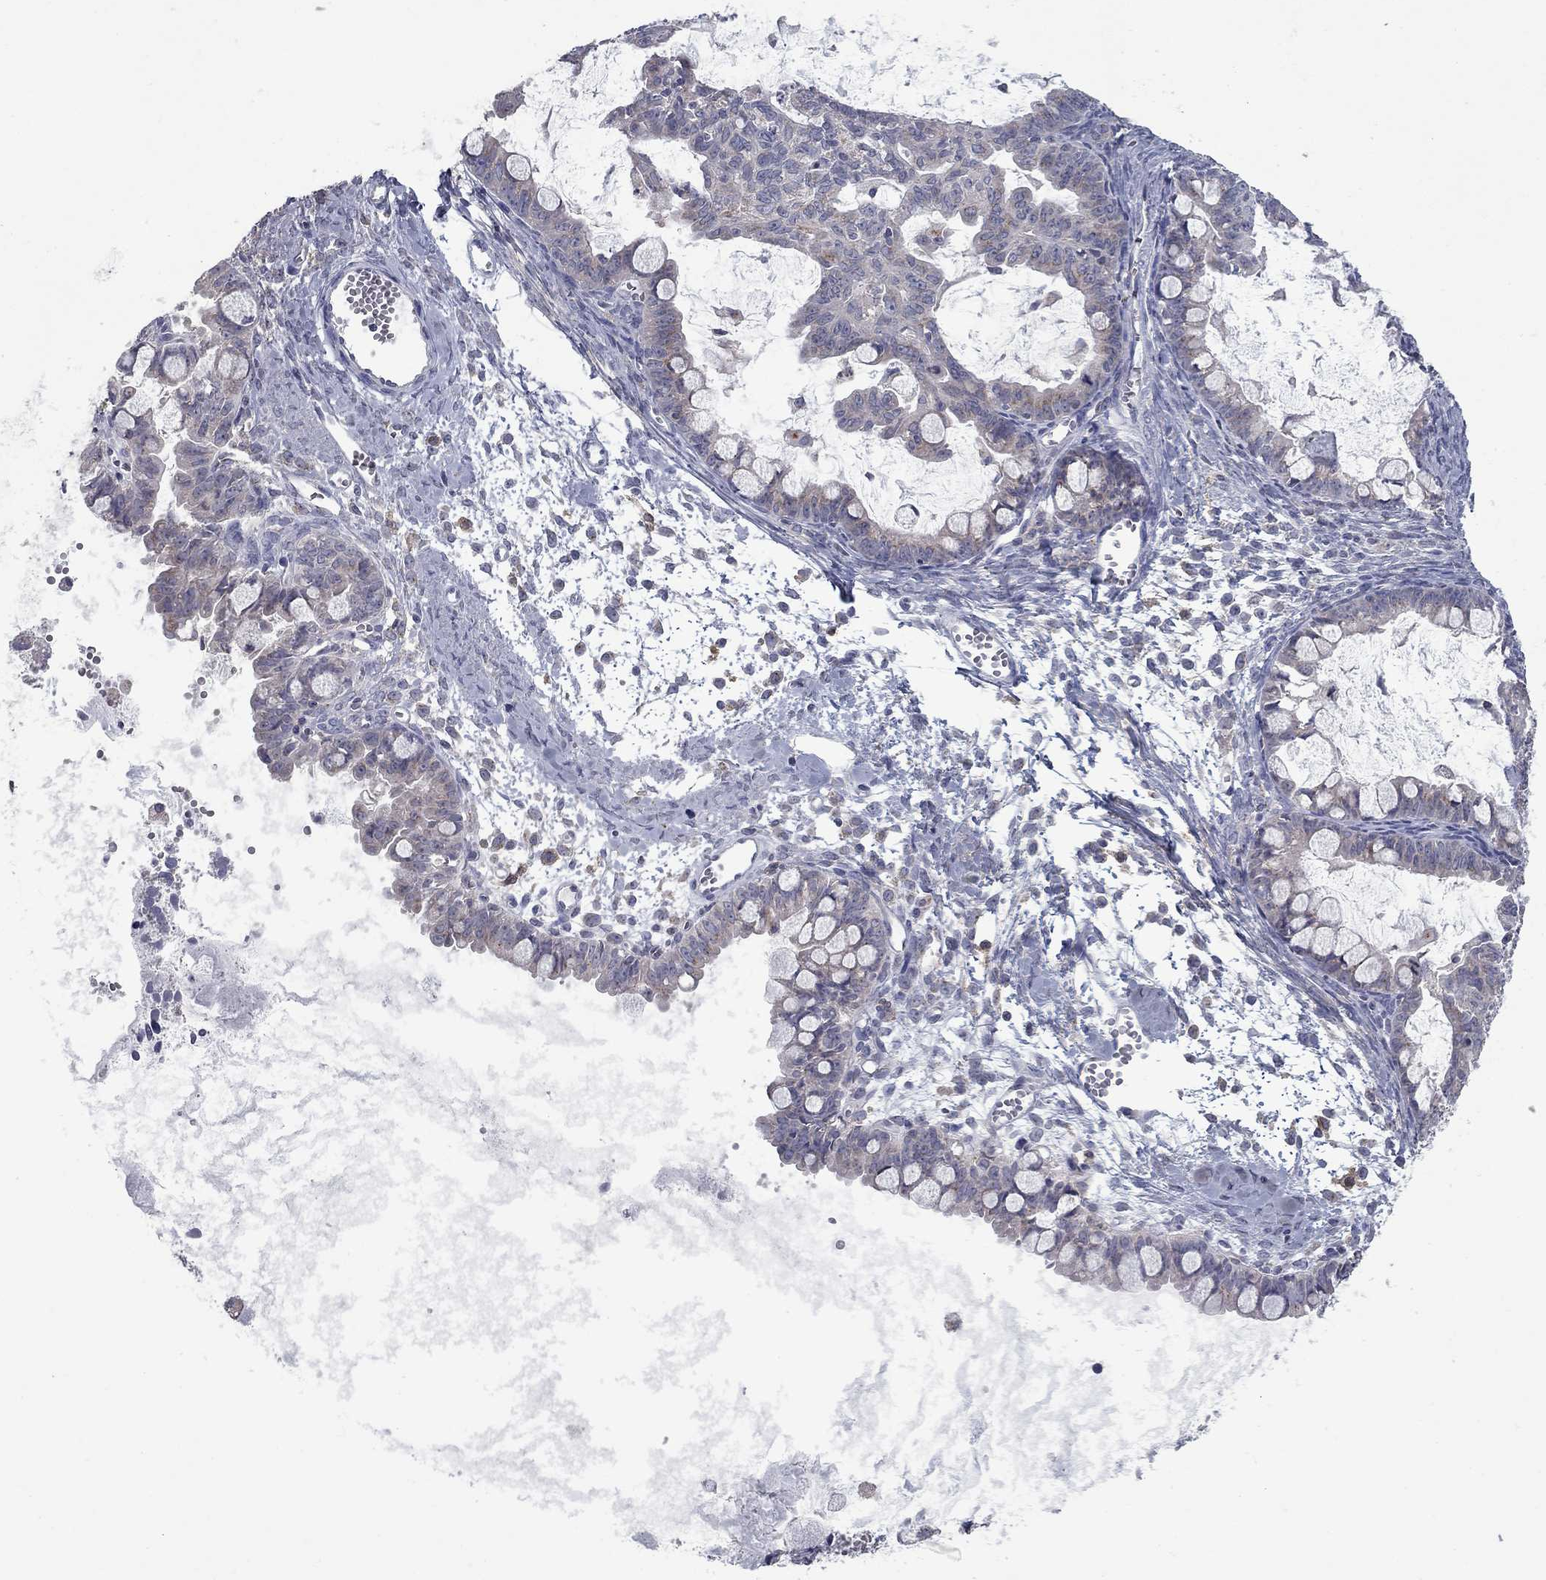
{"staining": {"intensity": "weak", "quantity": "25%-75%", "location": "cytoplasmic/membranous"}, "tissue": "ovarian cancer", "cell_type": "Tumor cells", "image_type": "cancer", "snomed": [{"axis": "morphology", "description": "Cystadenocarcinoma, mucinous, NOS"}, {"axis": "topography", "description": "Ovary"}], "caption": "Human ovarian cancer stained with a protein marker shows weak staining in tumor cells.", "gene": "KIAA0319L", "patient": {"sex": "female", "age": 63}}